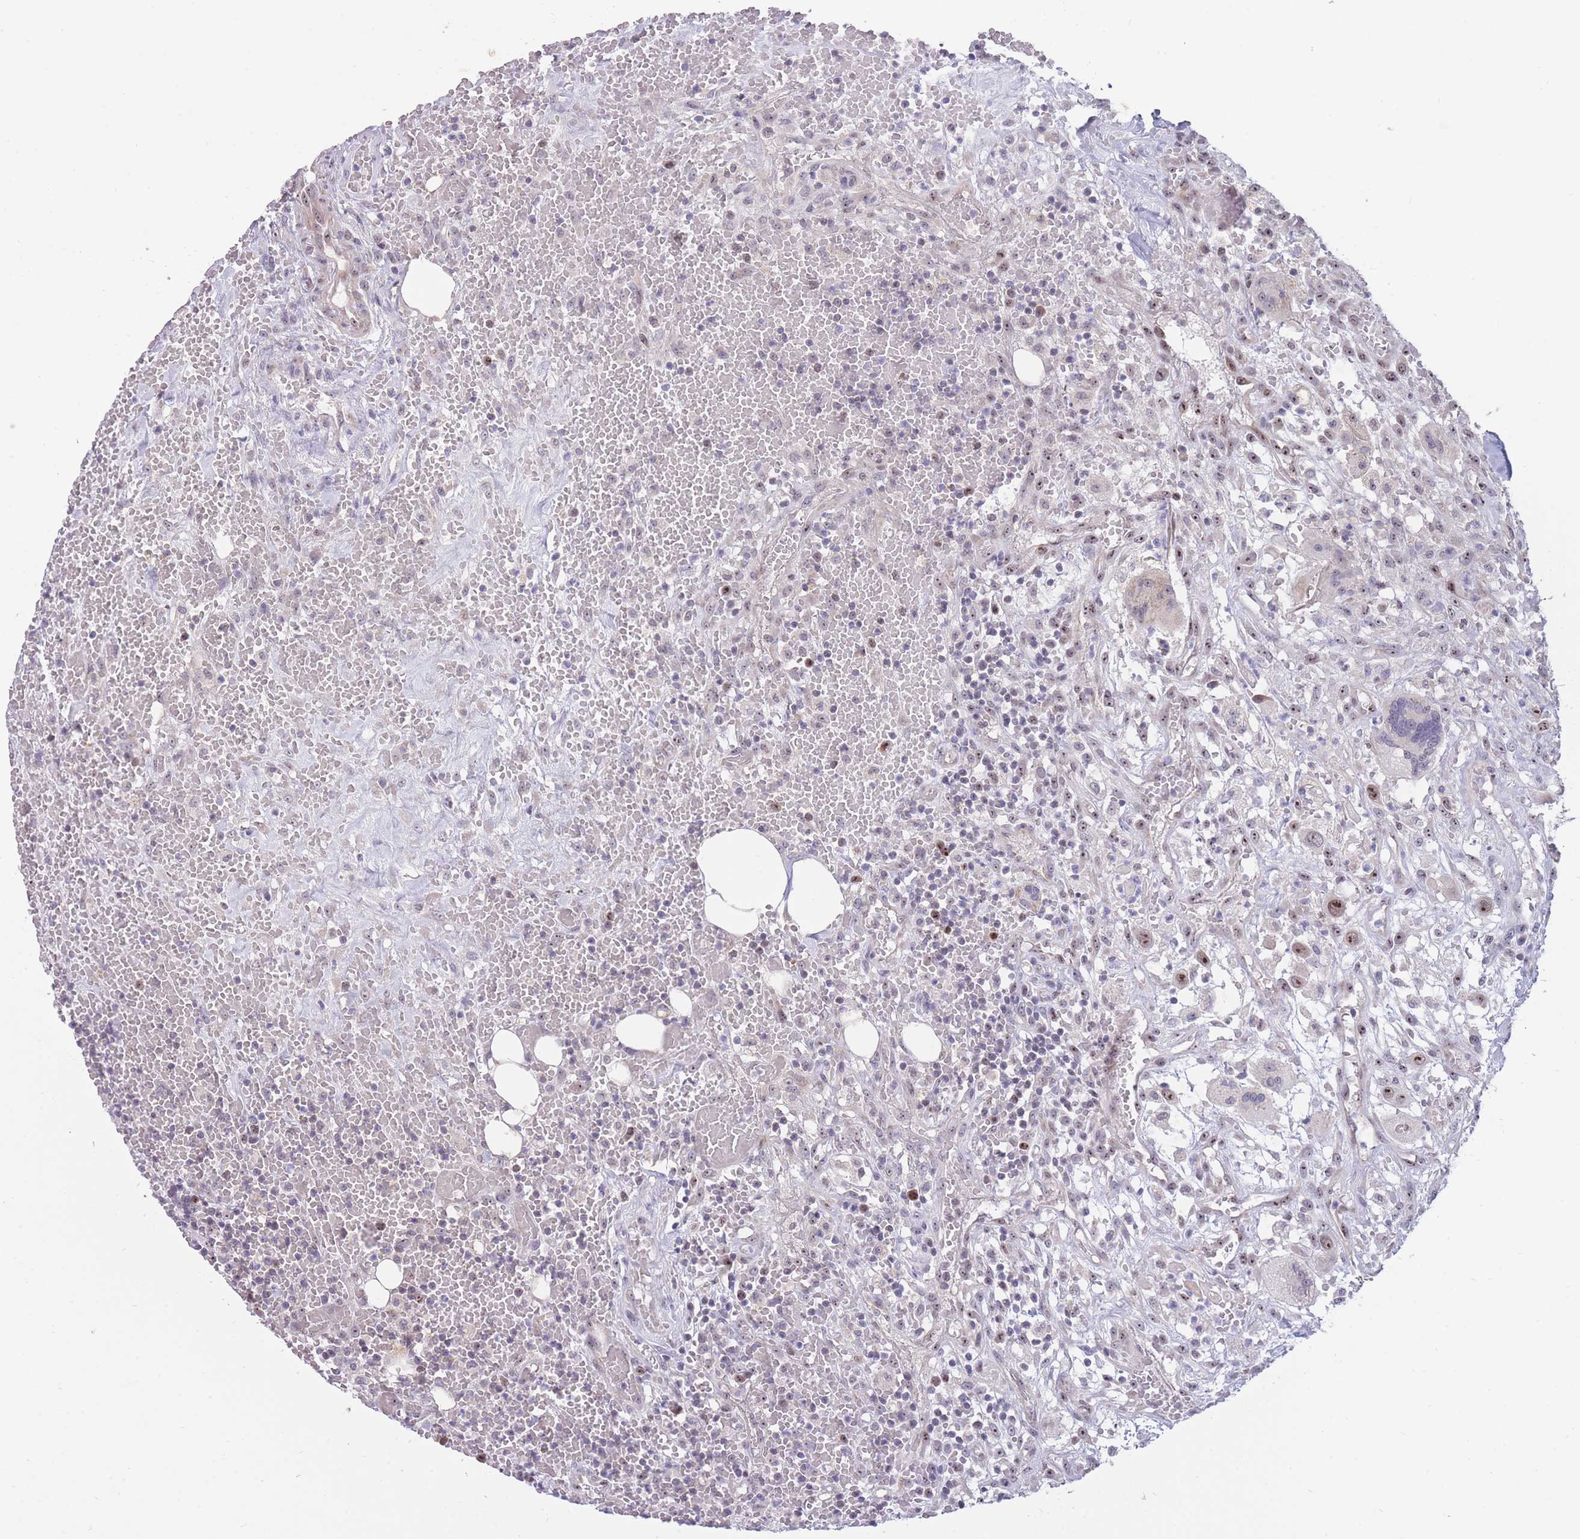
{"staining": {"intensity": "strong", "quantity": "25%-75%", "location": "nuclear"}, "tissue": "head and neck cancer", "cell_type": "Tumor cells", "image_type": "cancer", "snomed": [{"axis": "morphology", "description": "Squamous cell carcinoma, NOS"}, {"axis": "topography", "description": "Head-Neck"}], "caption": "Immunohistochemistry (IHC) of head and neck cancer shows high levels of strong nuclear positivity in about 25%-75% of tumor cells. (DAB IHC, brown staining for protein, blue staining for nuclei).", "gene": "MCIDAS", "patient": {"sex": "male", "age": 81}}